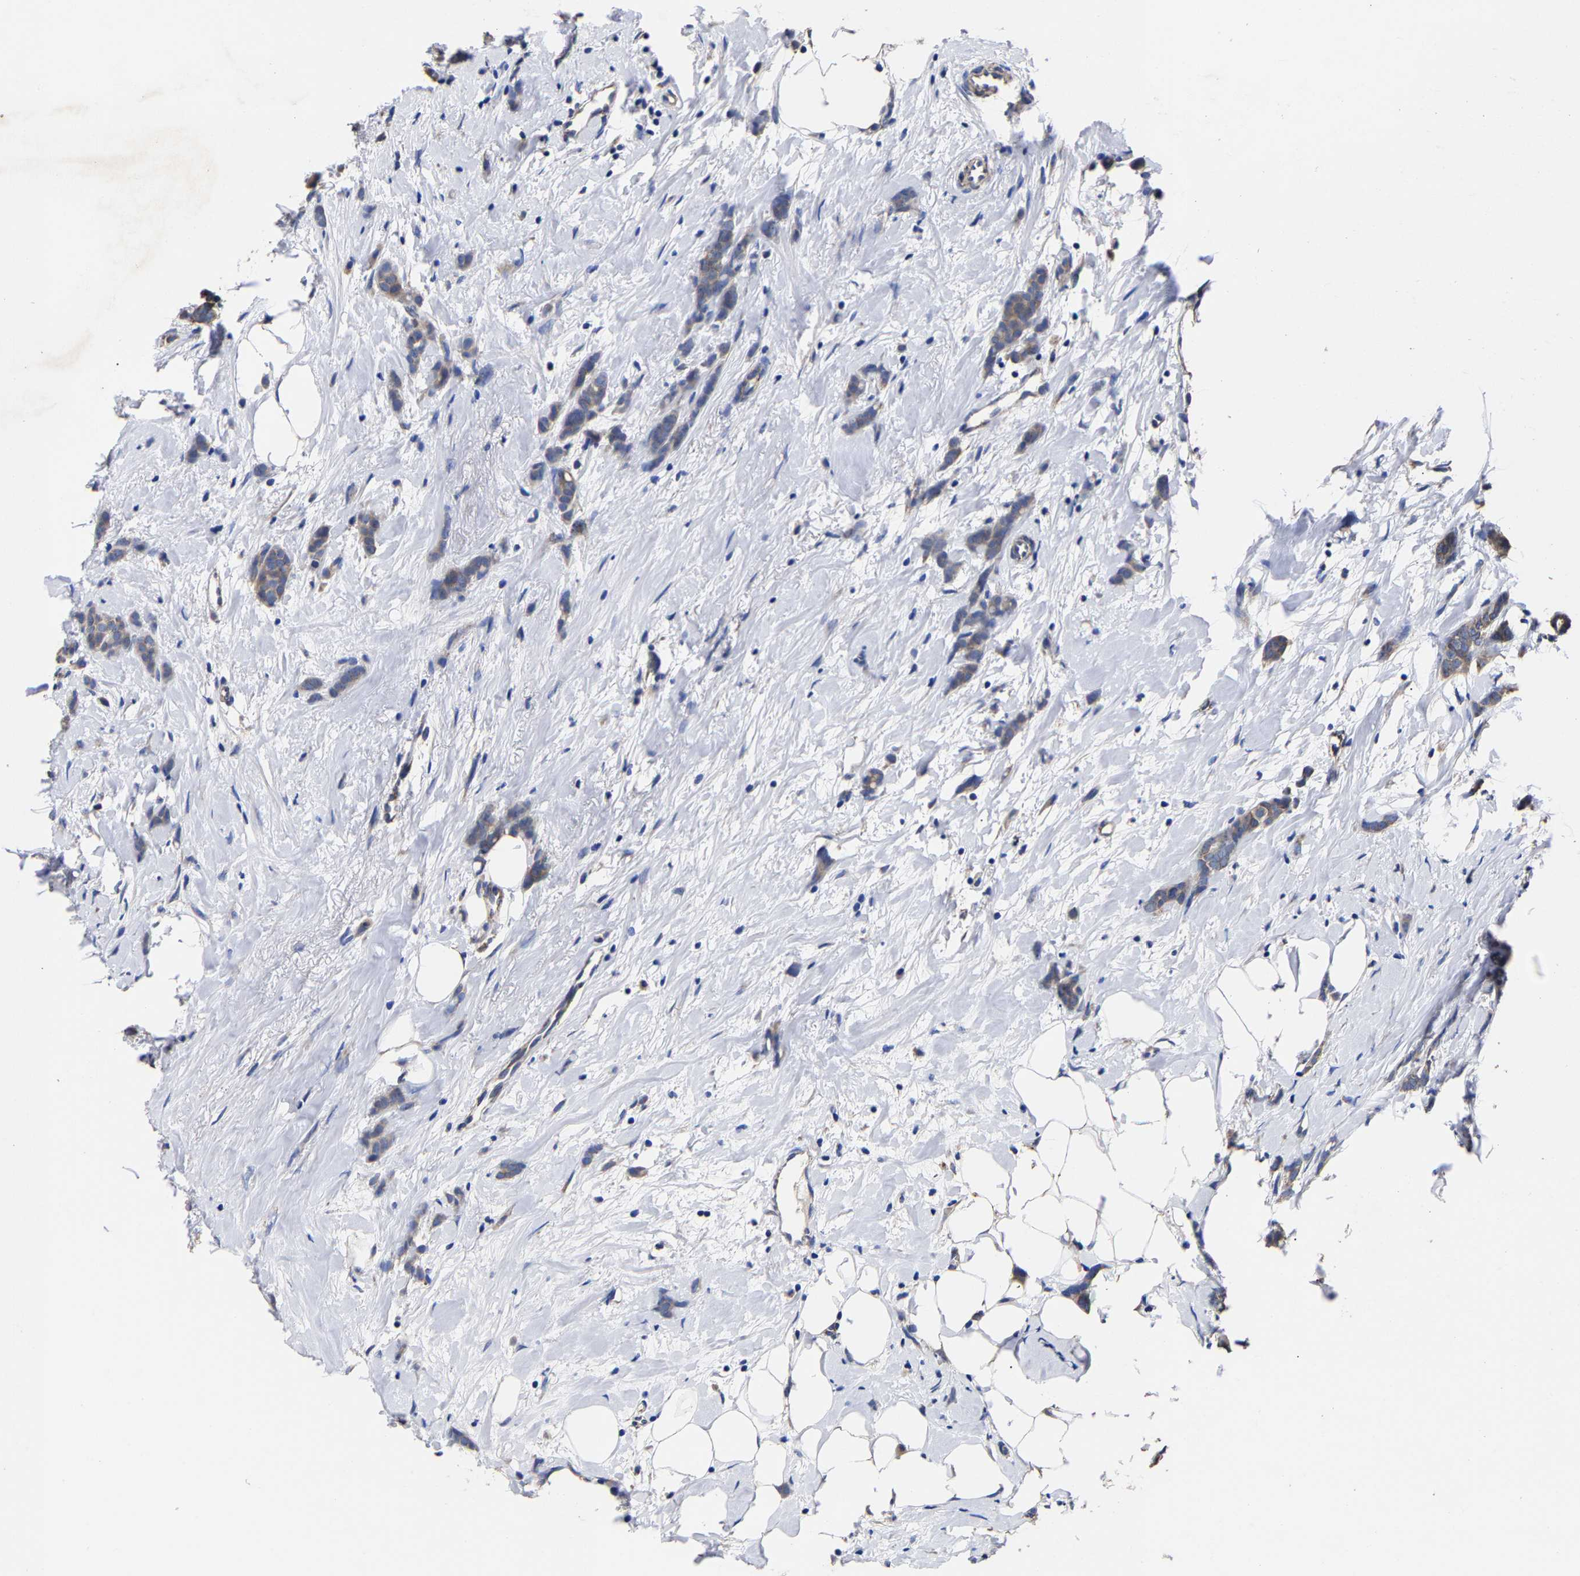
{"staining": {"intensity": "moderate", "quantity": "25%-75%", "location": "cytoplasmic/membranous"}, "tissue": "breast cancer", "cell_type": "Tumor cells", "image_type": "cancer", "snomed": [{"axis": "morphology", "description": "Lobular carcinoma, in situ"}, {"axis": "morphology", "description": "Lobular carcinoma"}, {"axis": "topography", "description": "Breast"}], "caption": "Breast lobular carcinoma in situ stained for a protein (brown) reveals moderate cytoplasmic/membranous positive staining in about 25%-75% of tumor cells.", "gene": "AASS", "patient": {"sex": "female", "age": 41}}